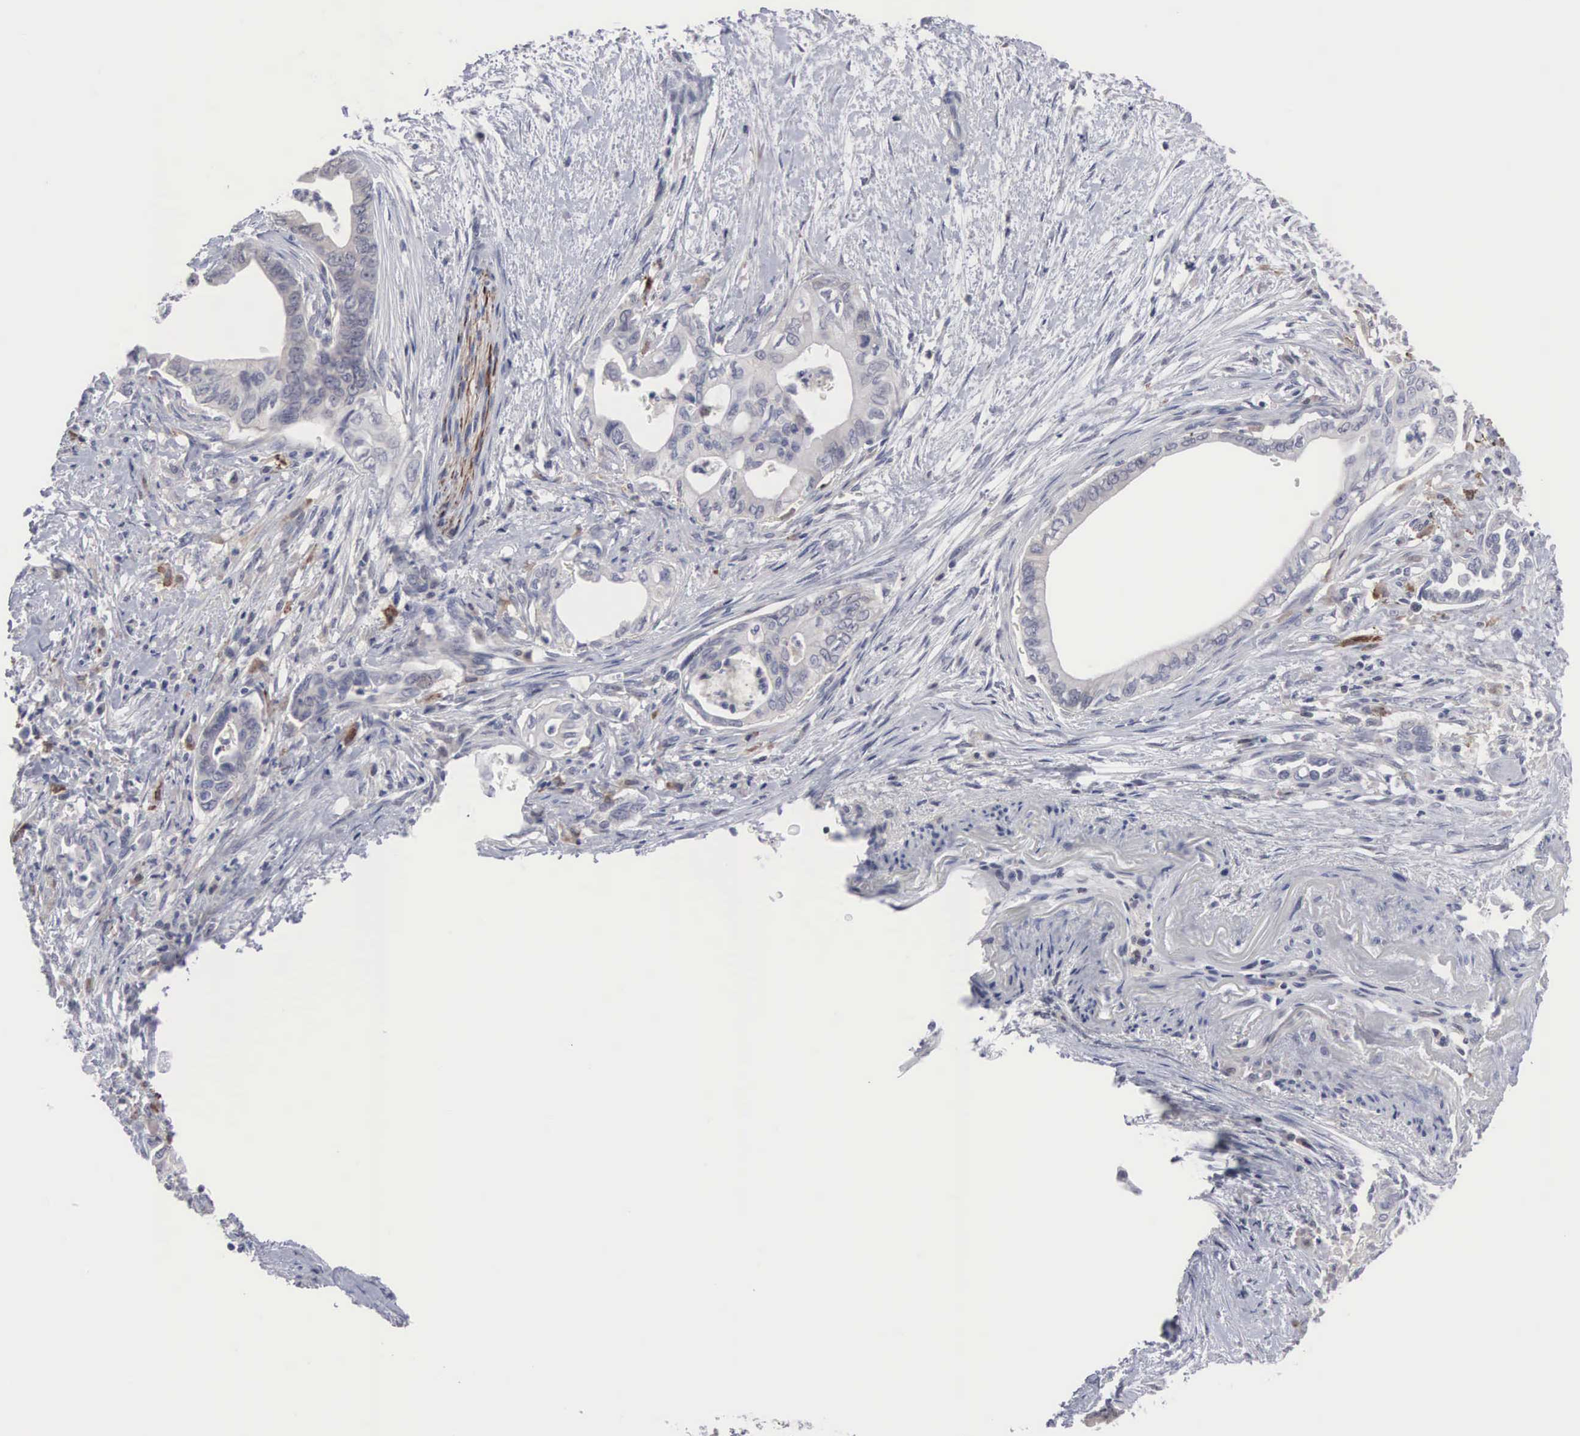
{"staining": {"intensity": "moderate", "quantity": "25%-75%", "location": "cytoplasmic/membranous"}, "tissue": "pancreatic cancer", "cell_type": "Tumor cells", "image_type": "cancer", "snomed": [{"axis": "morphology", "description": "Adenocarcinoma, NOS"}, {"axis": "topography", "description": "Pancreas"}], "caption": "An image of pancreatic adenocarcinoma stained for a protein exhibits moderate cytoplasmic/membranous brown staining in tumor cells.", "gene": "ACOT4", "patient": {"sex": "female", "age": 66}}